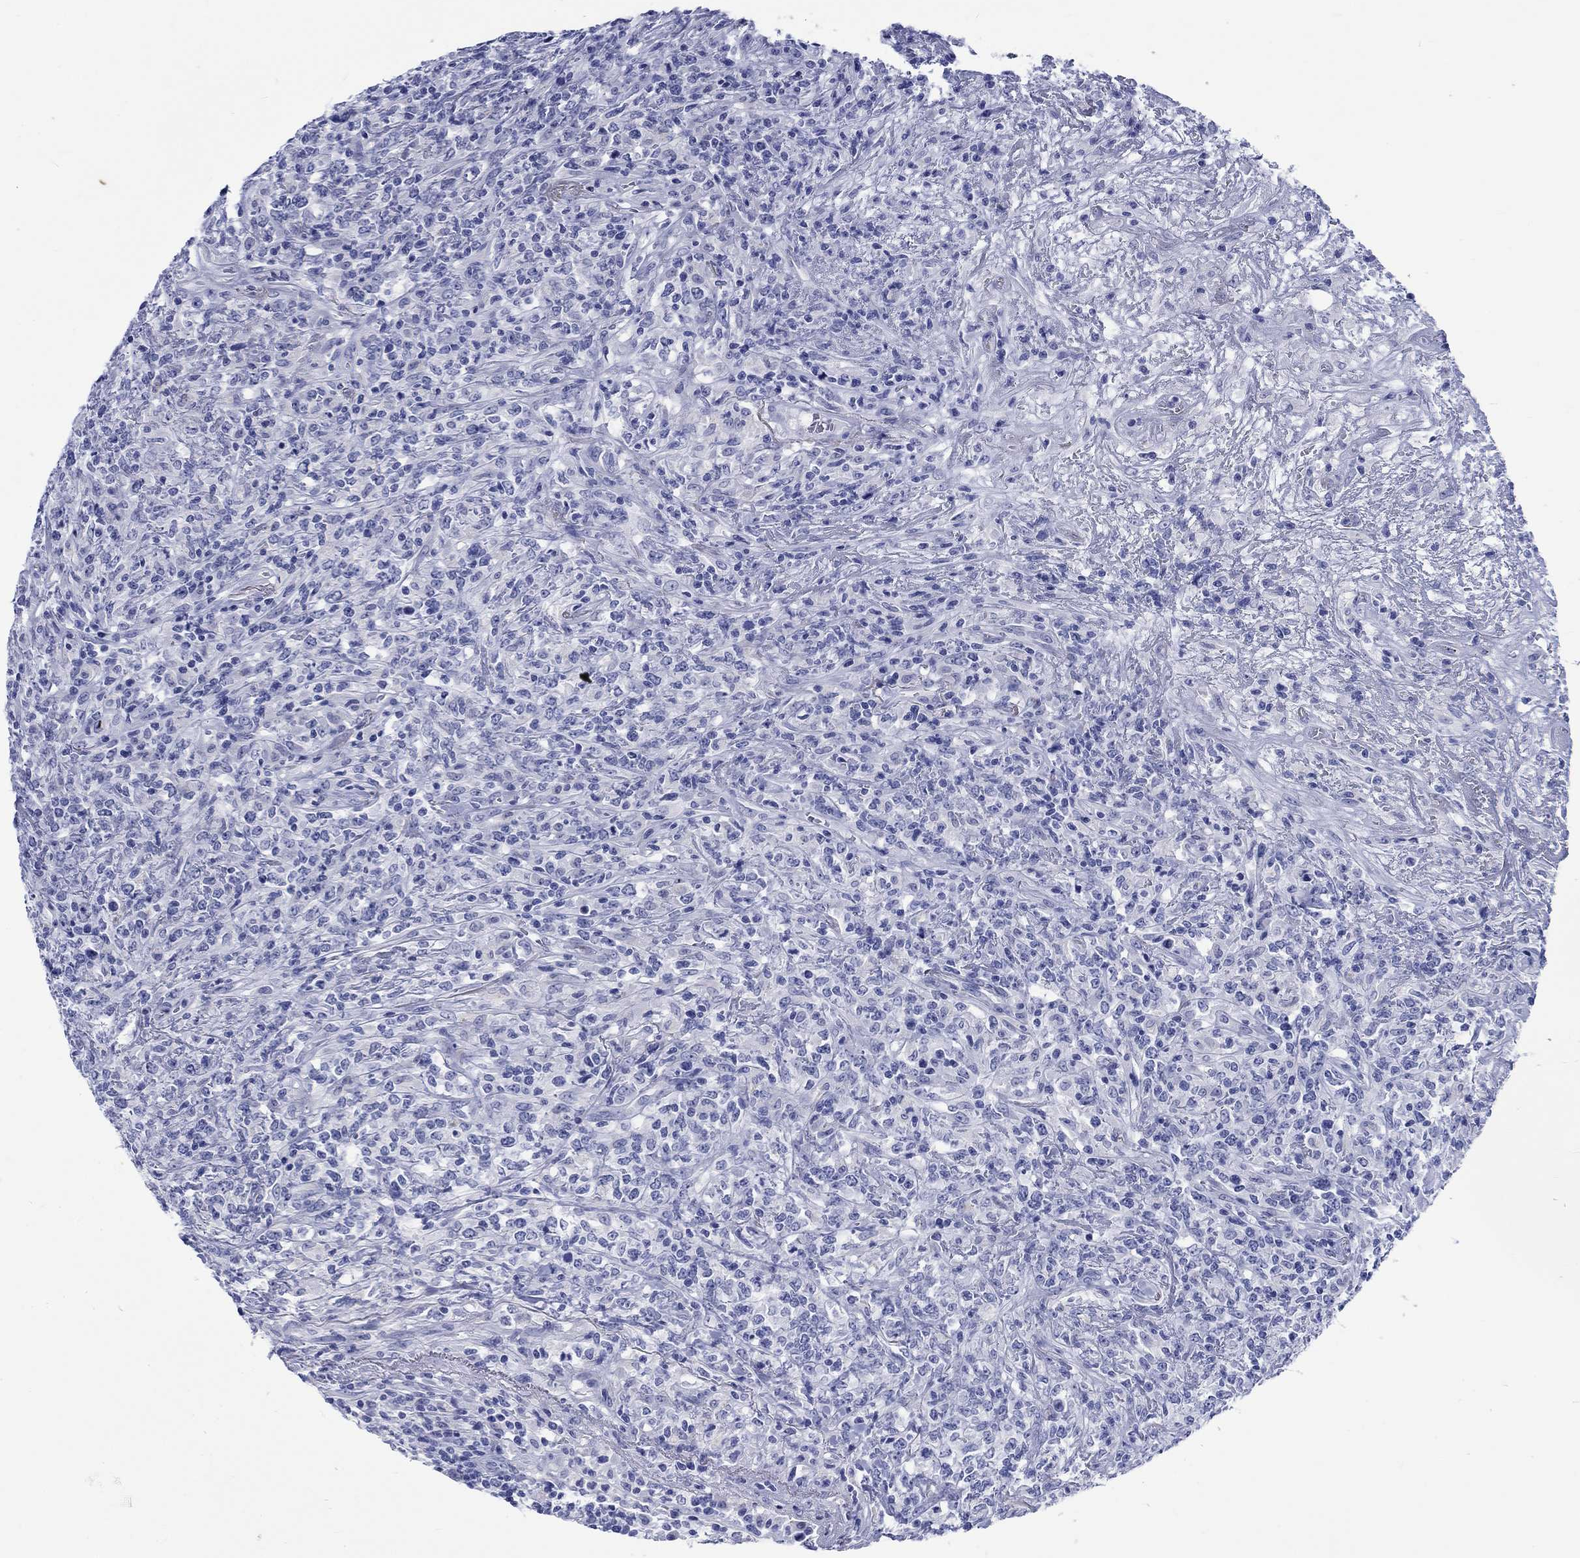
{"staining": {"intensity": "negative", "quantity": "none", "location": "none"}, "tissue": "lymphoma", "cell_type": "Tumor cells", "image_type": "cancer", "snomed": [{"axis": "morphology", "description": "Malignant lymphoma, non-Hodgkin's type, High grade"}, {"axis": "topography", "description": "Lung"}], "caption": "Immunohistochemistry histopathology image of human malignant lymphoma, non-Hodgkin's type (high-grade) stained for a protein (brown), which displays no staining in tumor cells.", "gene": "KRT76", "patient": {"sex": "male", "age": 79}}